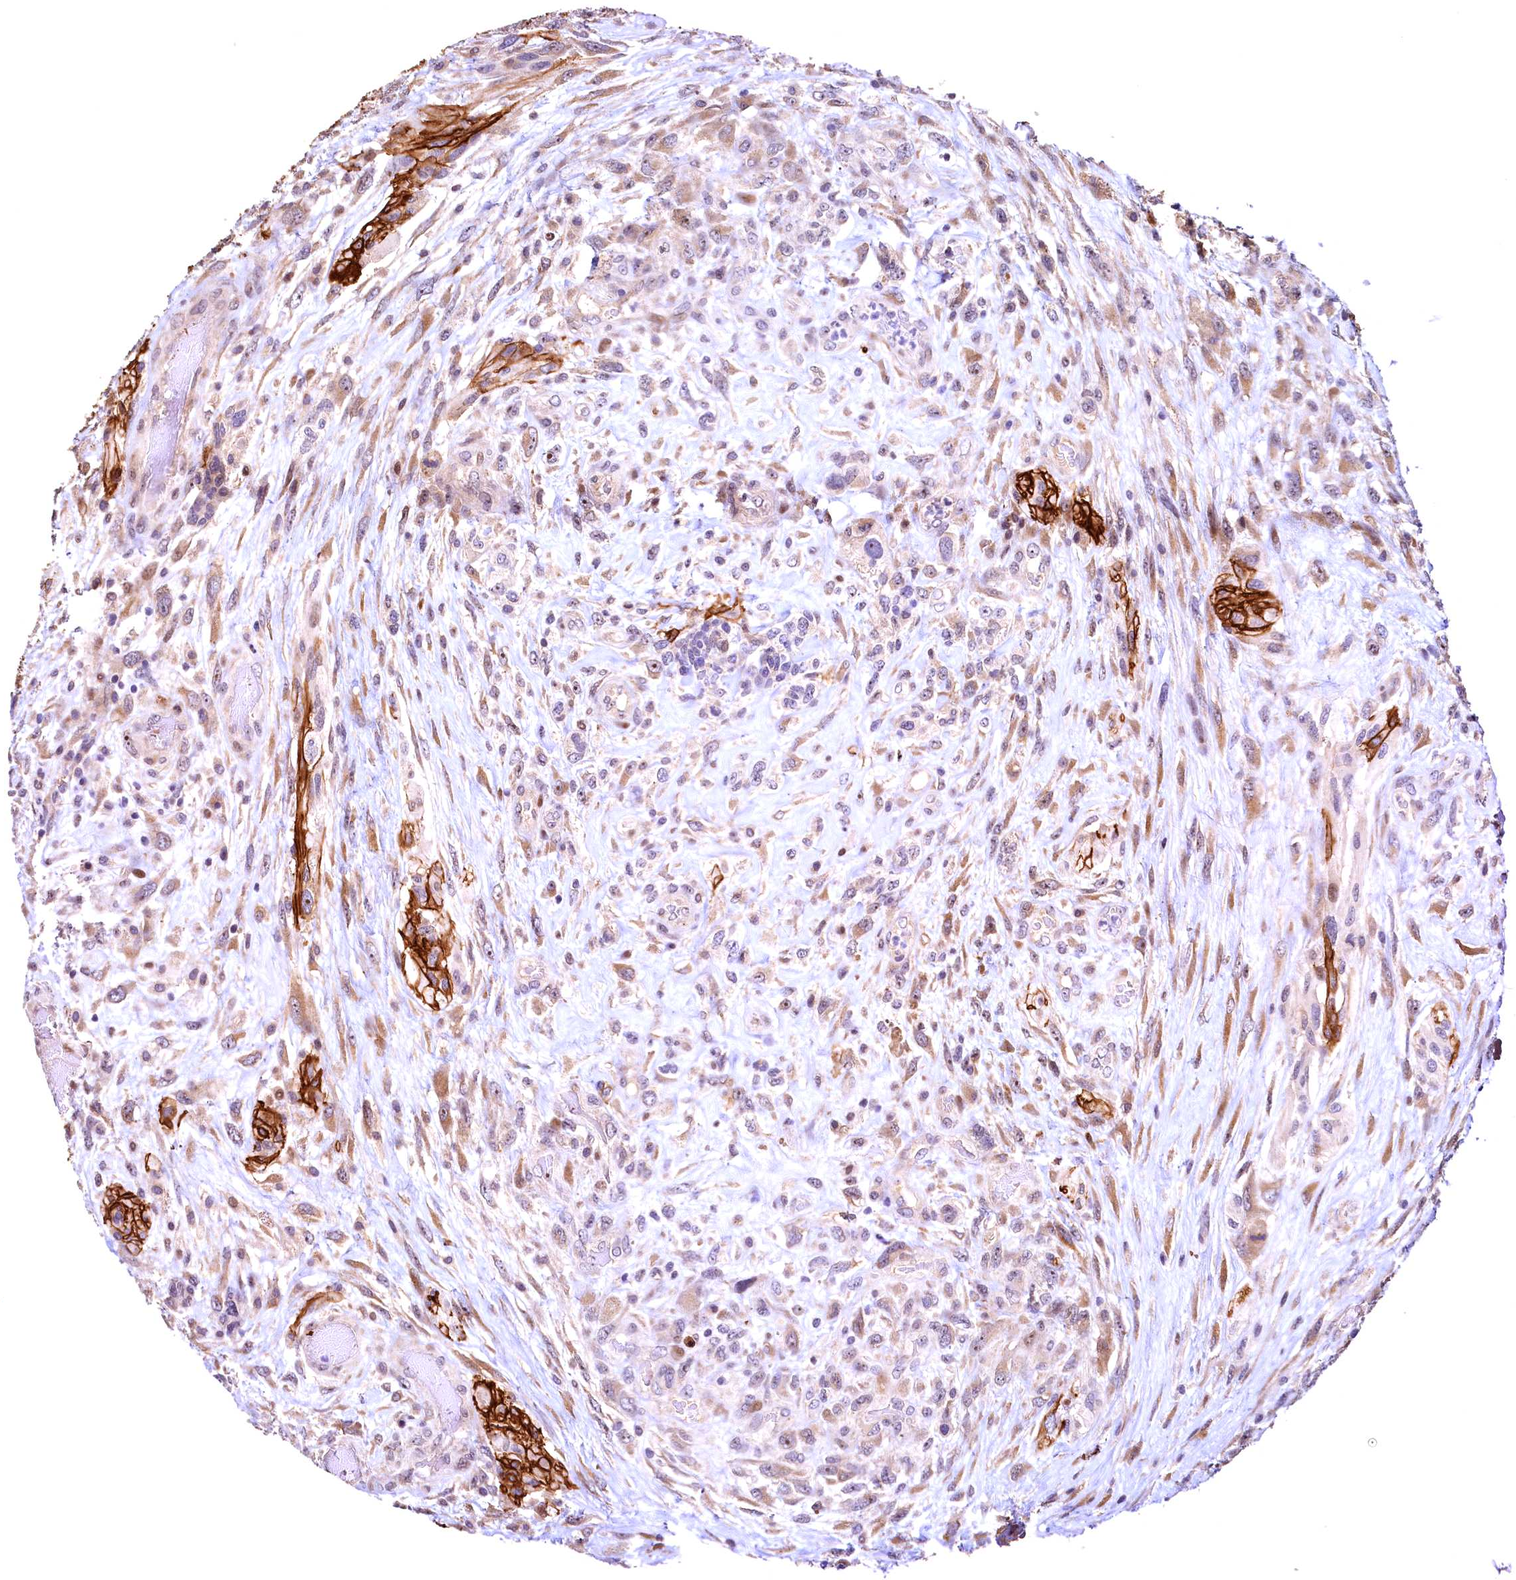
{"staining": {"intensity": "weak", "quantity": "25%-75%", "location": "cytoplasmic/membranous"}, "tissue": "glioma", "cell_type": "Tumor cells", "image_type": "cancer", "snomed": [{"axis": "morphology", "description": "Glioma, malignant, High grade"}, {"axis": "topography", "description": "Brain"}], "caption": "IHC (DAB (3,3'-diaminobenzidine)) staining of glioma exhibits weak cytoplasmic/membranous protein expression in about 25%-75% of tumor cells. (IHC, brightfield microscopy, high magnification).", "gene": "LATS2", "patient": {"sex": "male", "age": 61}}